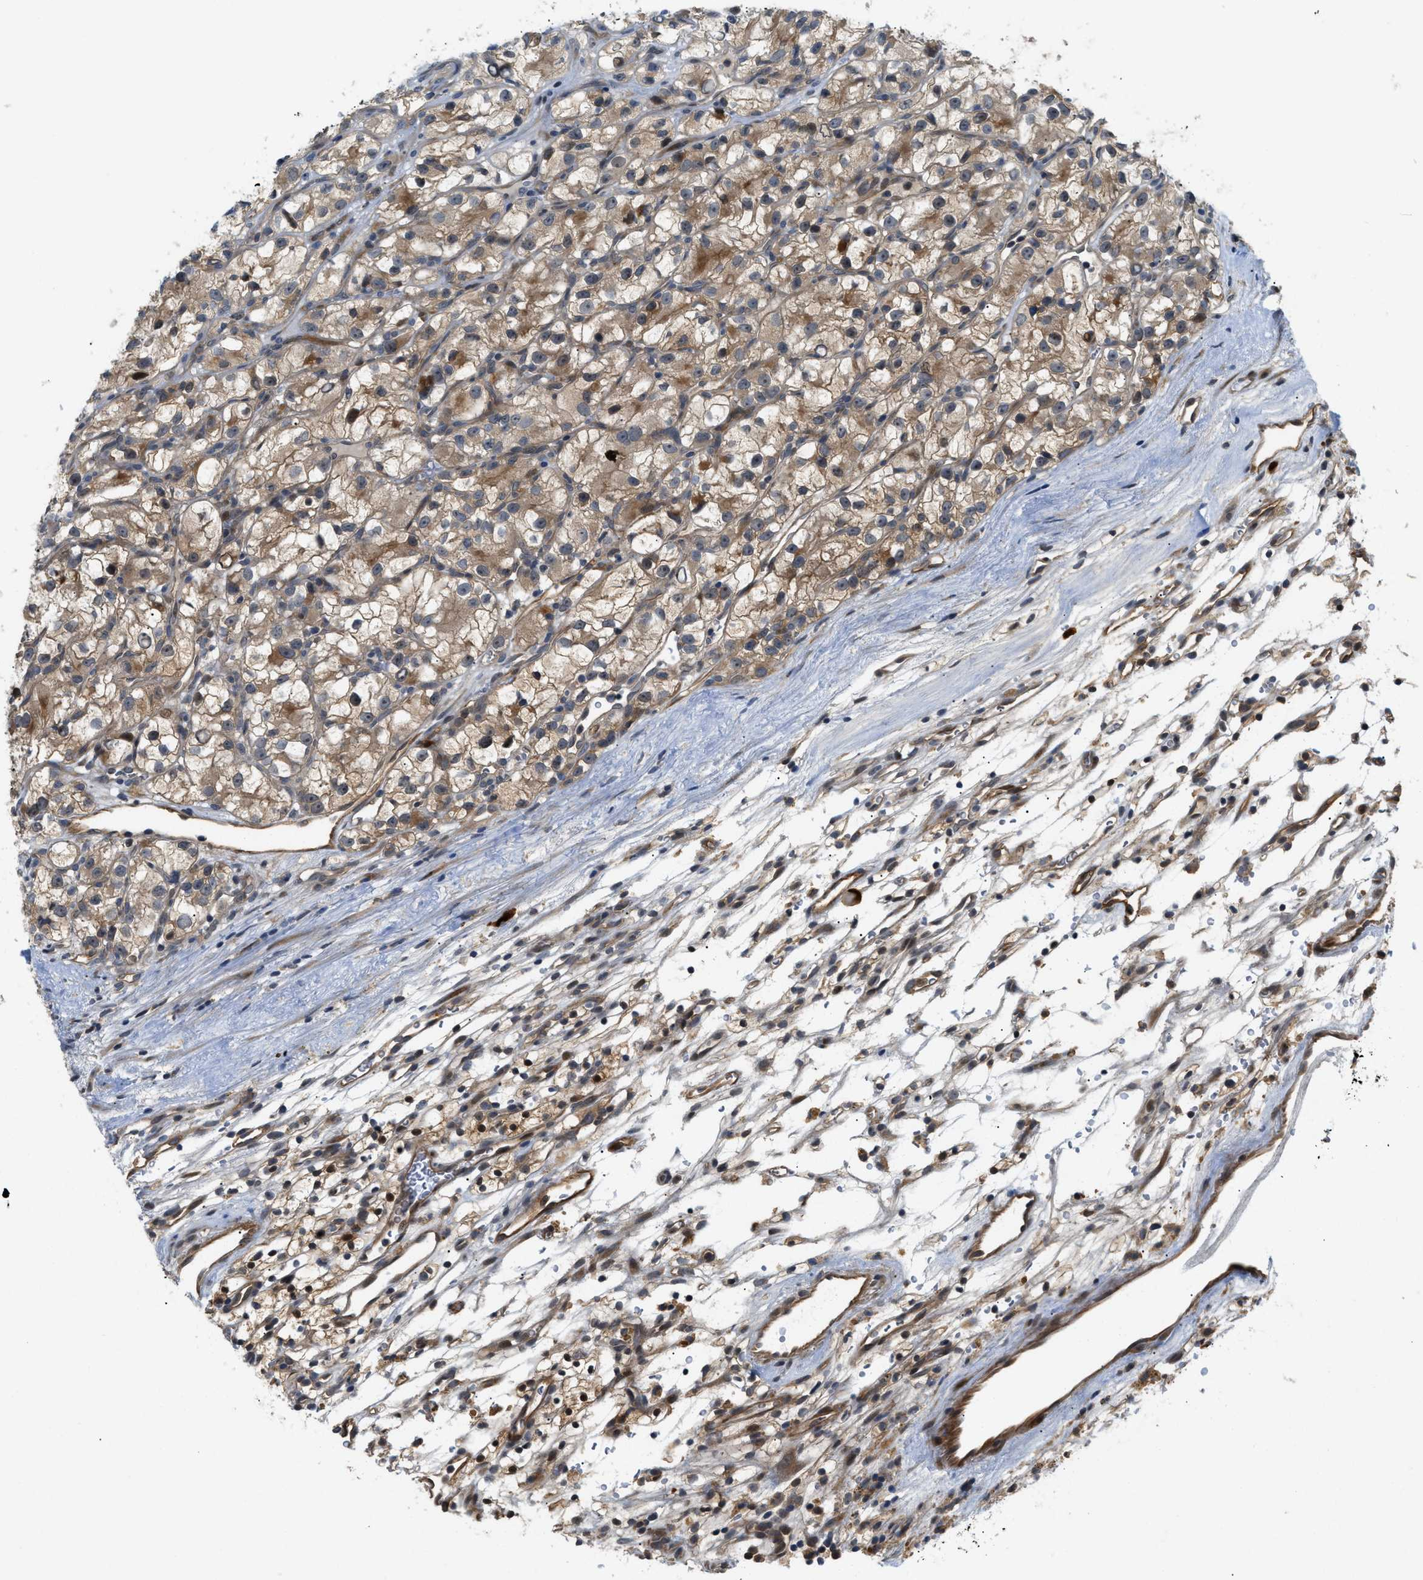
{"staining": {"intensity": "moderate", "quantity": "<25%", "location": "cytoplasmic/membranous"}, "tissue": "renal cancer", "cell_type": "Tumor cells", "image_type": "cancer", "snomed": [{"axis": "morphology", "description": "Adenocarcinoma, NOS"}, {"axis": "topography", "description": "Kidney"}], "caption": "Moderate cytoplasmic/membranous protein positivity is appreciated in about <25% of tumor cells in renal cancer.", "gene": "TRAK2", "patient": {"sex": "female", "age": 57}}